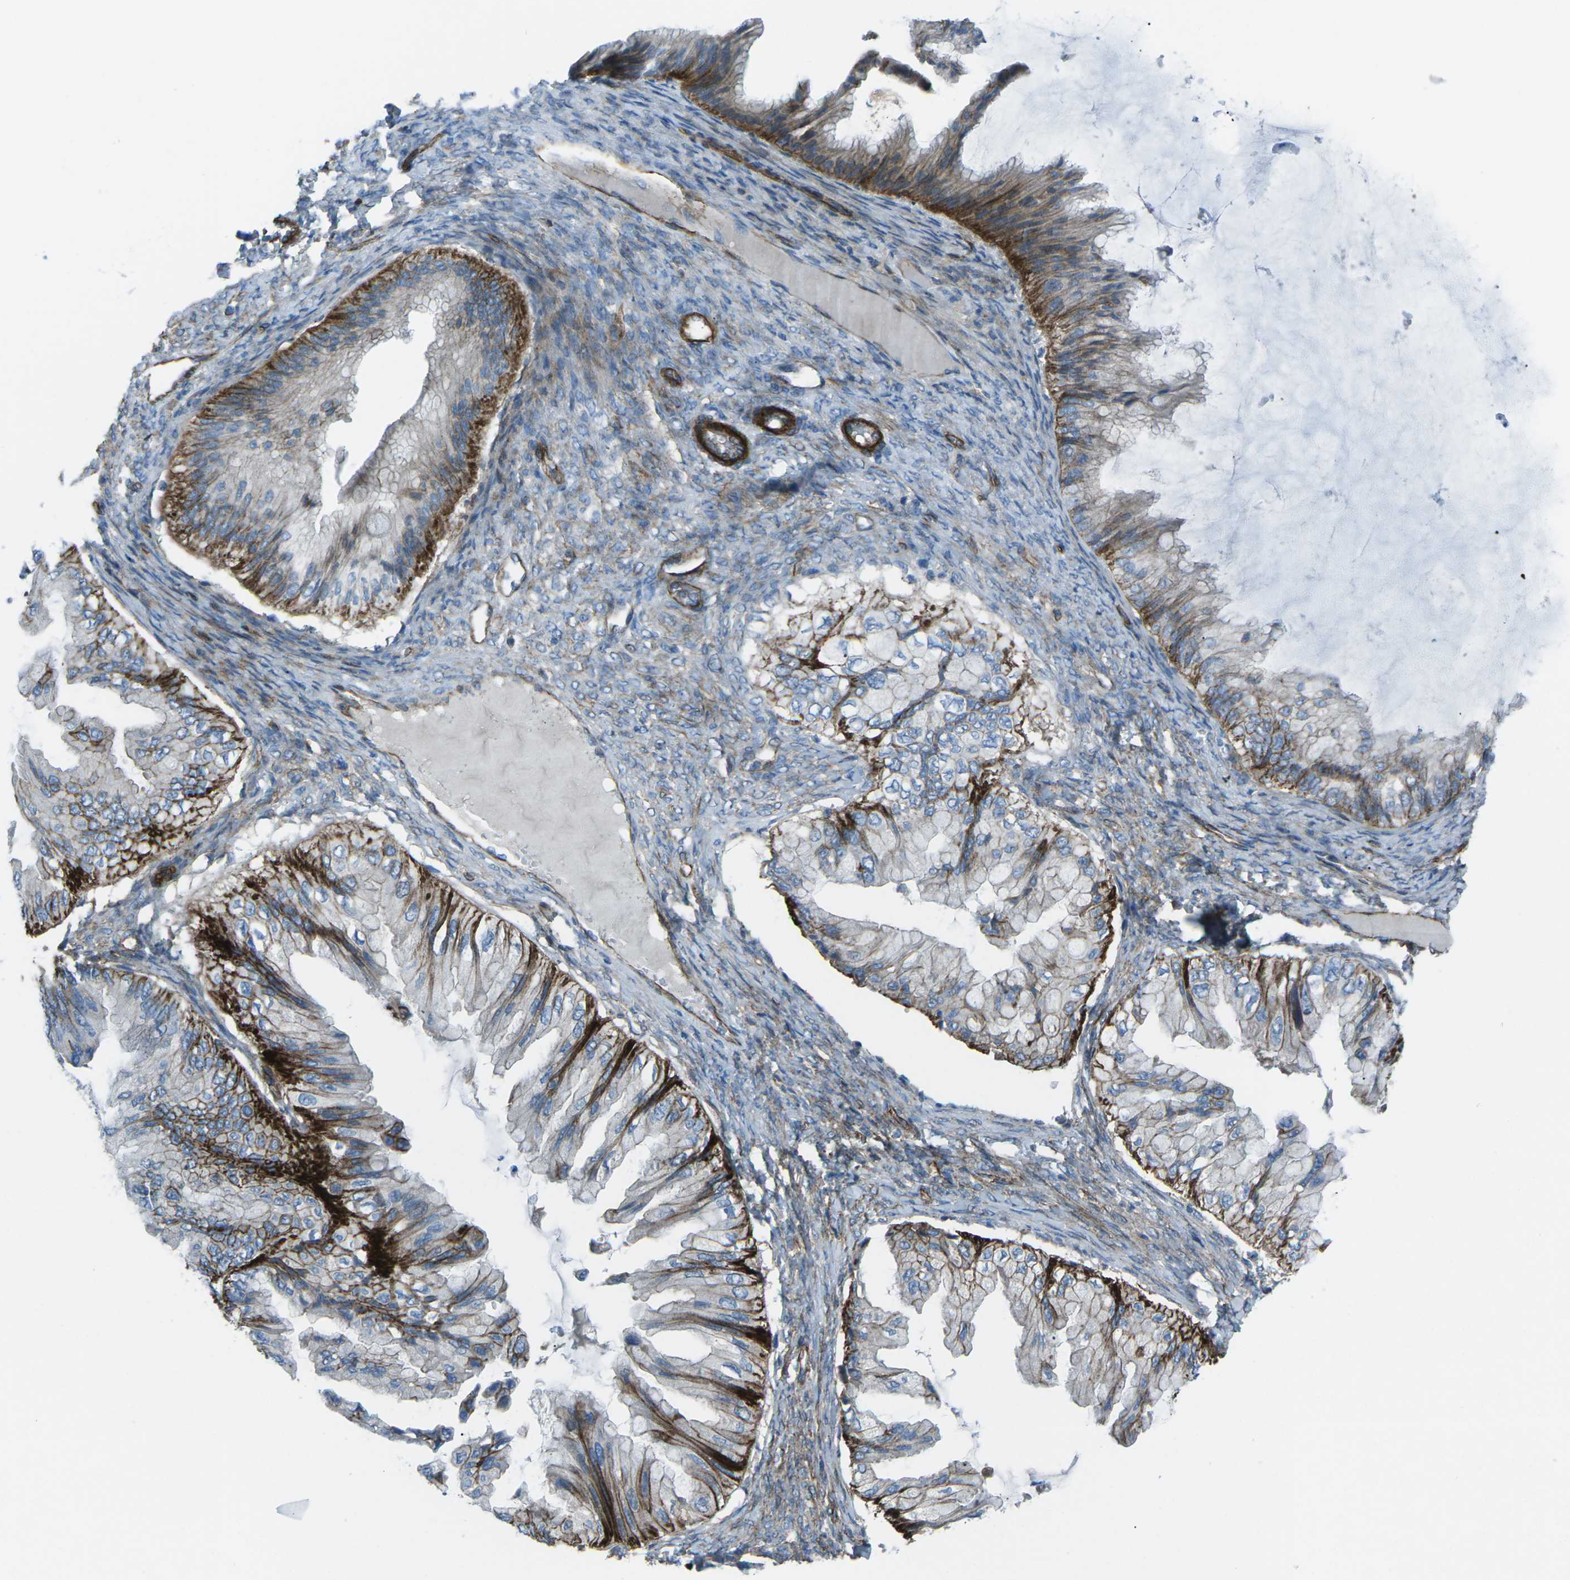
{"staining": {"intensity": "strong", "quantity": "25%-75%", "location": "cytoplasmic/membranous"}, "tissue": "ovarian cancer", "cell_type": "Tumor cells", "image_type": "cancer", "snomed": [{"axis": "morphology", "description": "Cystadenocarcinoma, mucinous, NOS"}, {"axis": "topography", "description": "Ovary"}], "caption": "An IHC photomicrograph of tumor tissue is shown. Protein staining in brown labels strong cytoplasmic/membranous positivity in ovarian mucinous cystadenocarcinoma within tumor cells.", "gene": "UTRN", "patient": {"sex": "female", "age": 61}}